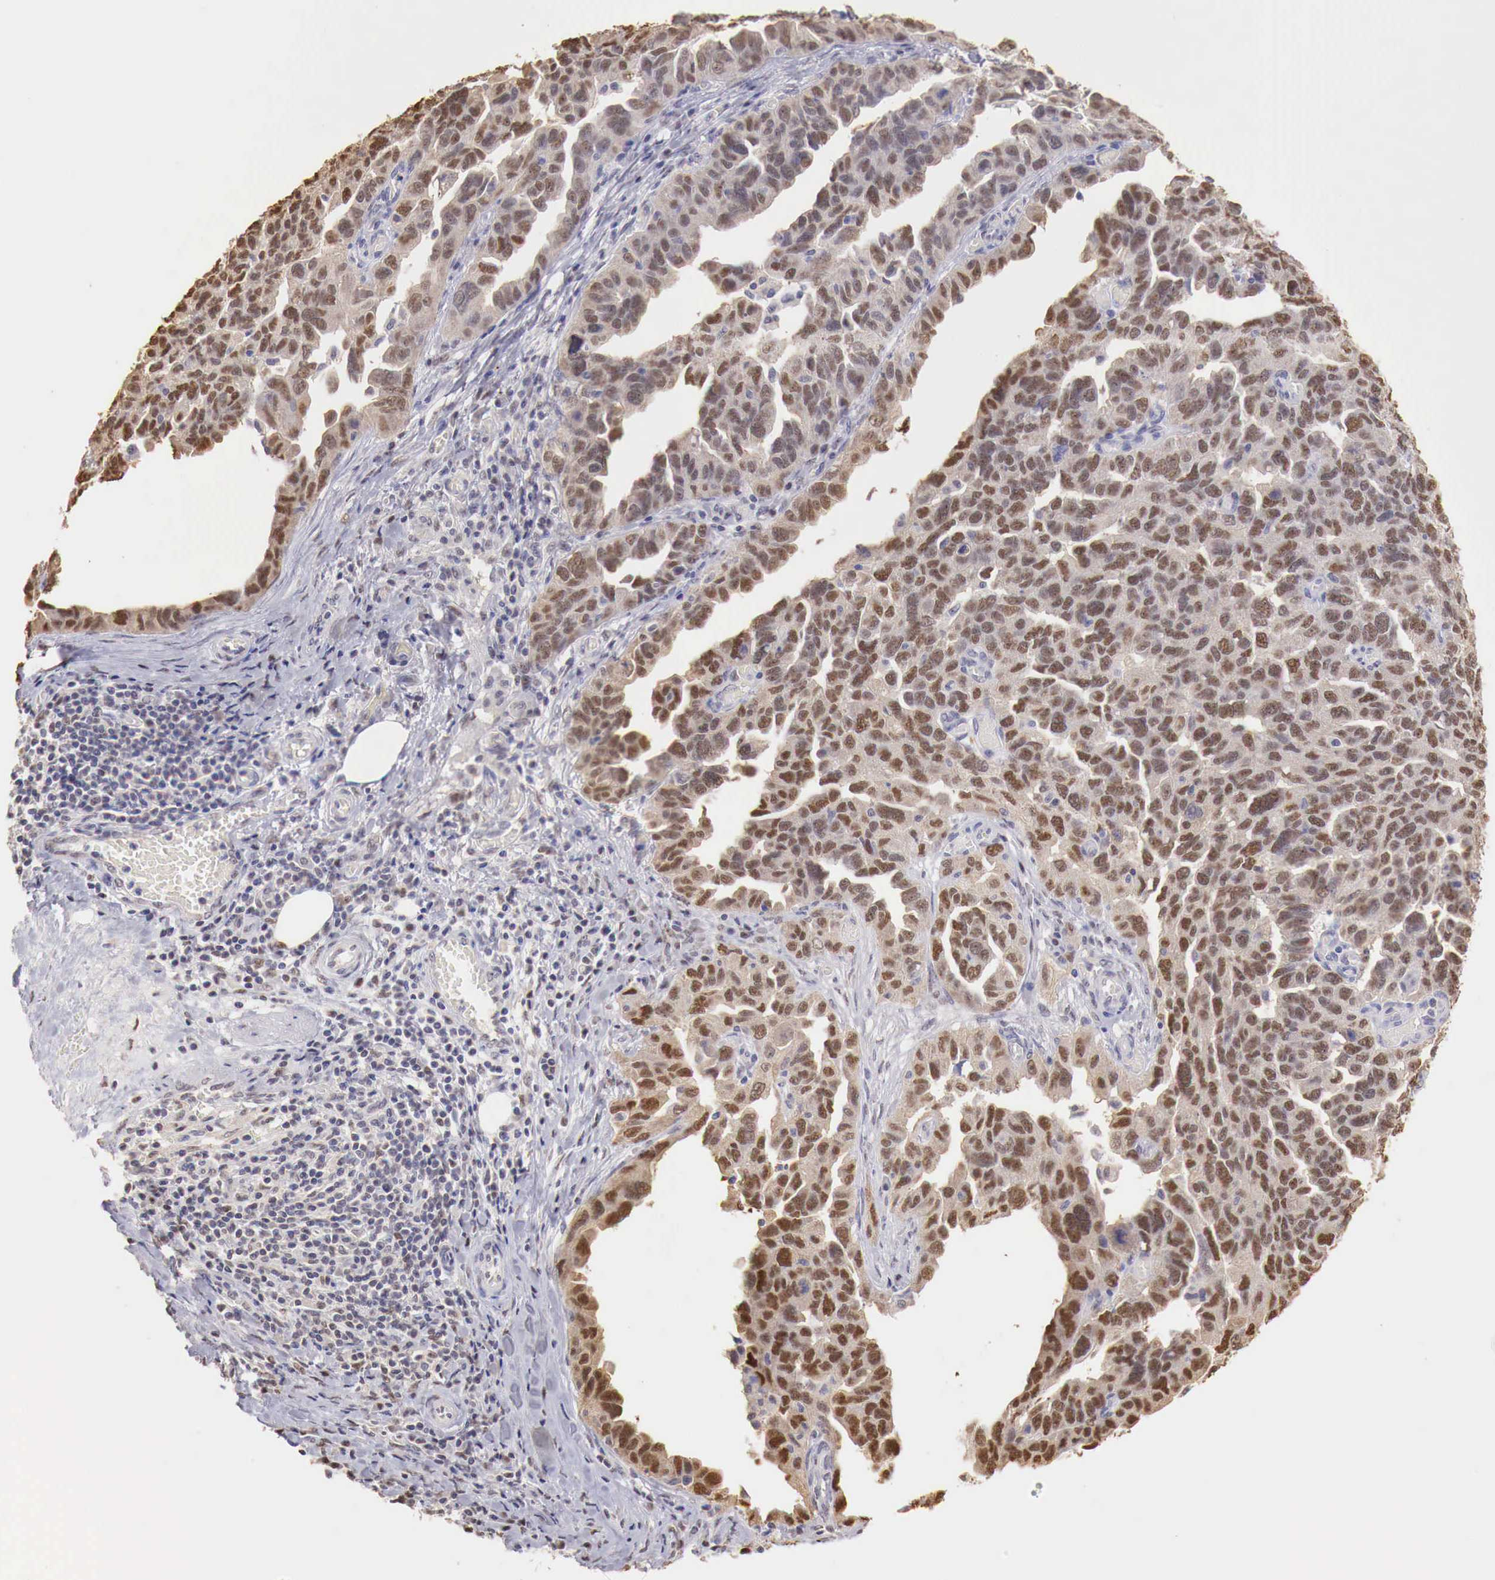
{"staining": {"intensity": "strong", "quantity": "25%-75%", "location": "nuclear"}, "tissue": "ovarian cancer", "cell_type": "Tumor cells", "image_type": "cancer", "snomed": [{"axis": "morphology", "description": "Cystadenocarcinoma, serous, NOS"}, {"axis": "topography", "description": "Ovary"}], "caption": "Immunohistochemical staining of human ovarian serous cystadenocarcinoma shows high levels of strong nuclear protein positivity in approximately 25%-75% of tumor cells. (Brightfield microscopy of DAB IHC at high magnification).", "gene": "UBA1", "patient": {"sex": "female", "age": 64}}